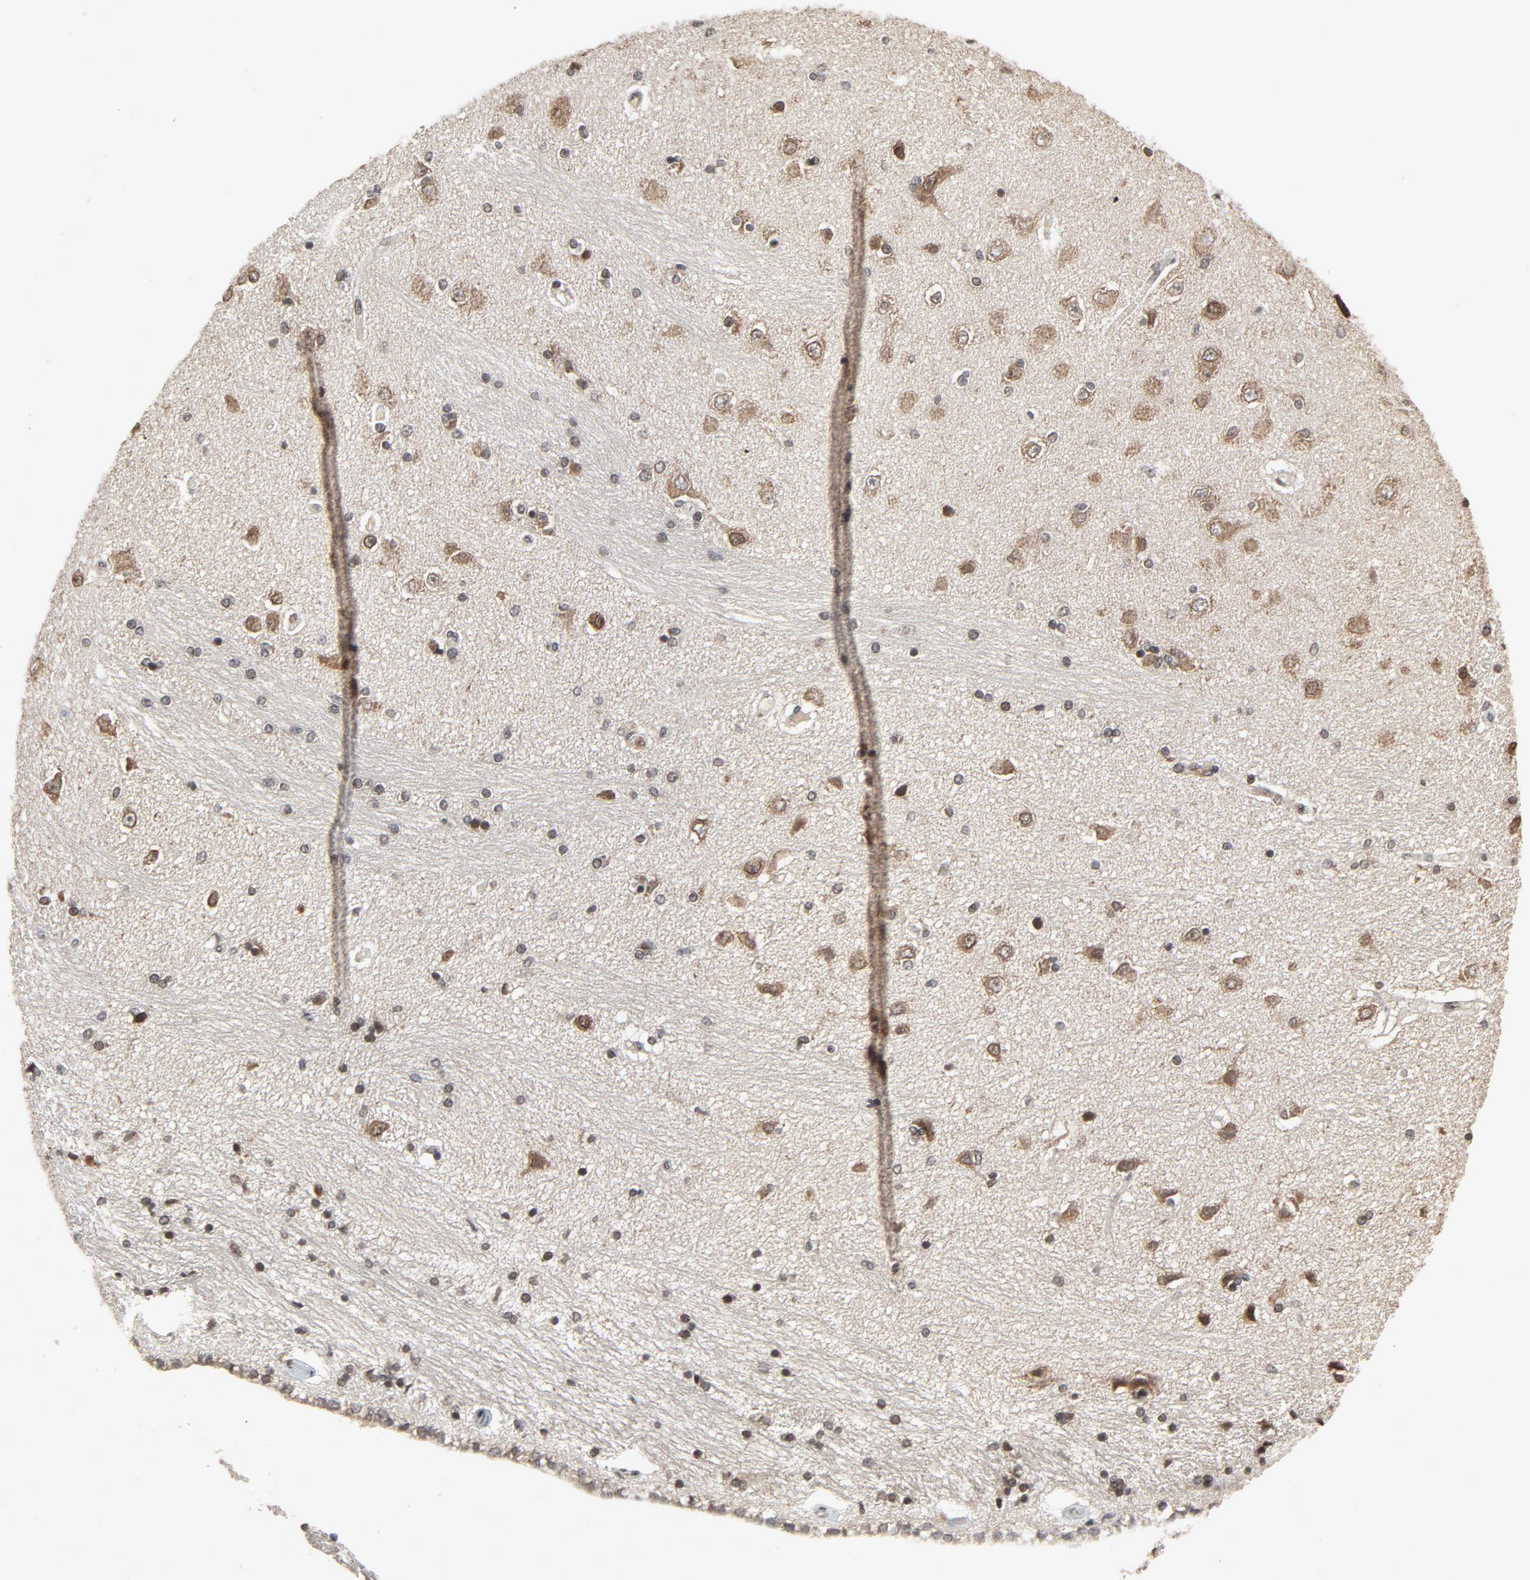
{"staining": {"intensity": "weak", "quantity": "25%-75%", "location": "nuclear"}, "tissue": "hippocampus", "cell_type": "Glial cells", "image_type": "normal", "snomed": [{"axis": "morphology", "description": "Normal tissue, NOS"}, {"axis": "topography", "description": "Hippocampus"}], "caption": "Immunohistochemical staining of normal human hippocampus exhibits low levels of weak nuclear positivity in about 25%-75% of glial cells. Using DAB (3,3'-diaminobenzidine) (brown) and hematoxylin (blue) stains, captured at high magnification using brightfield microscopy.", "gene": "POM121", "patient": {"sex": "female", "age": 54}}